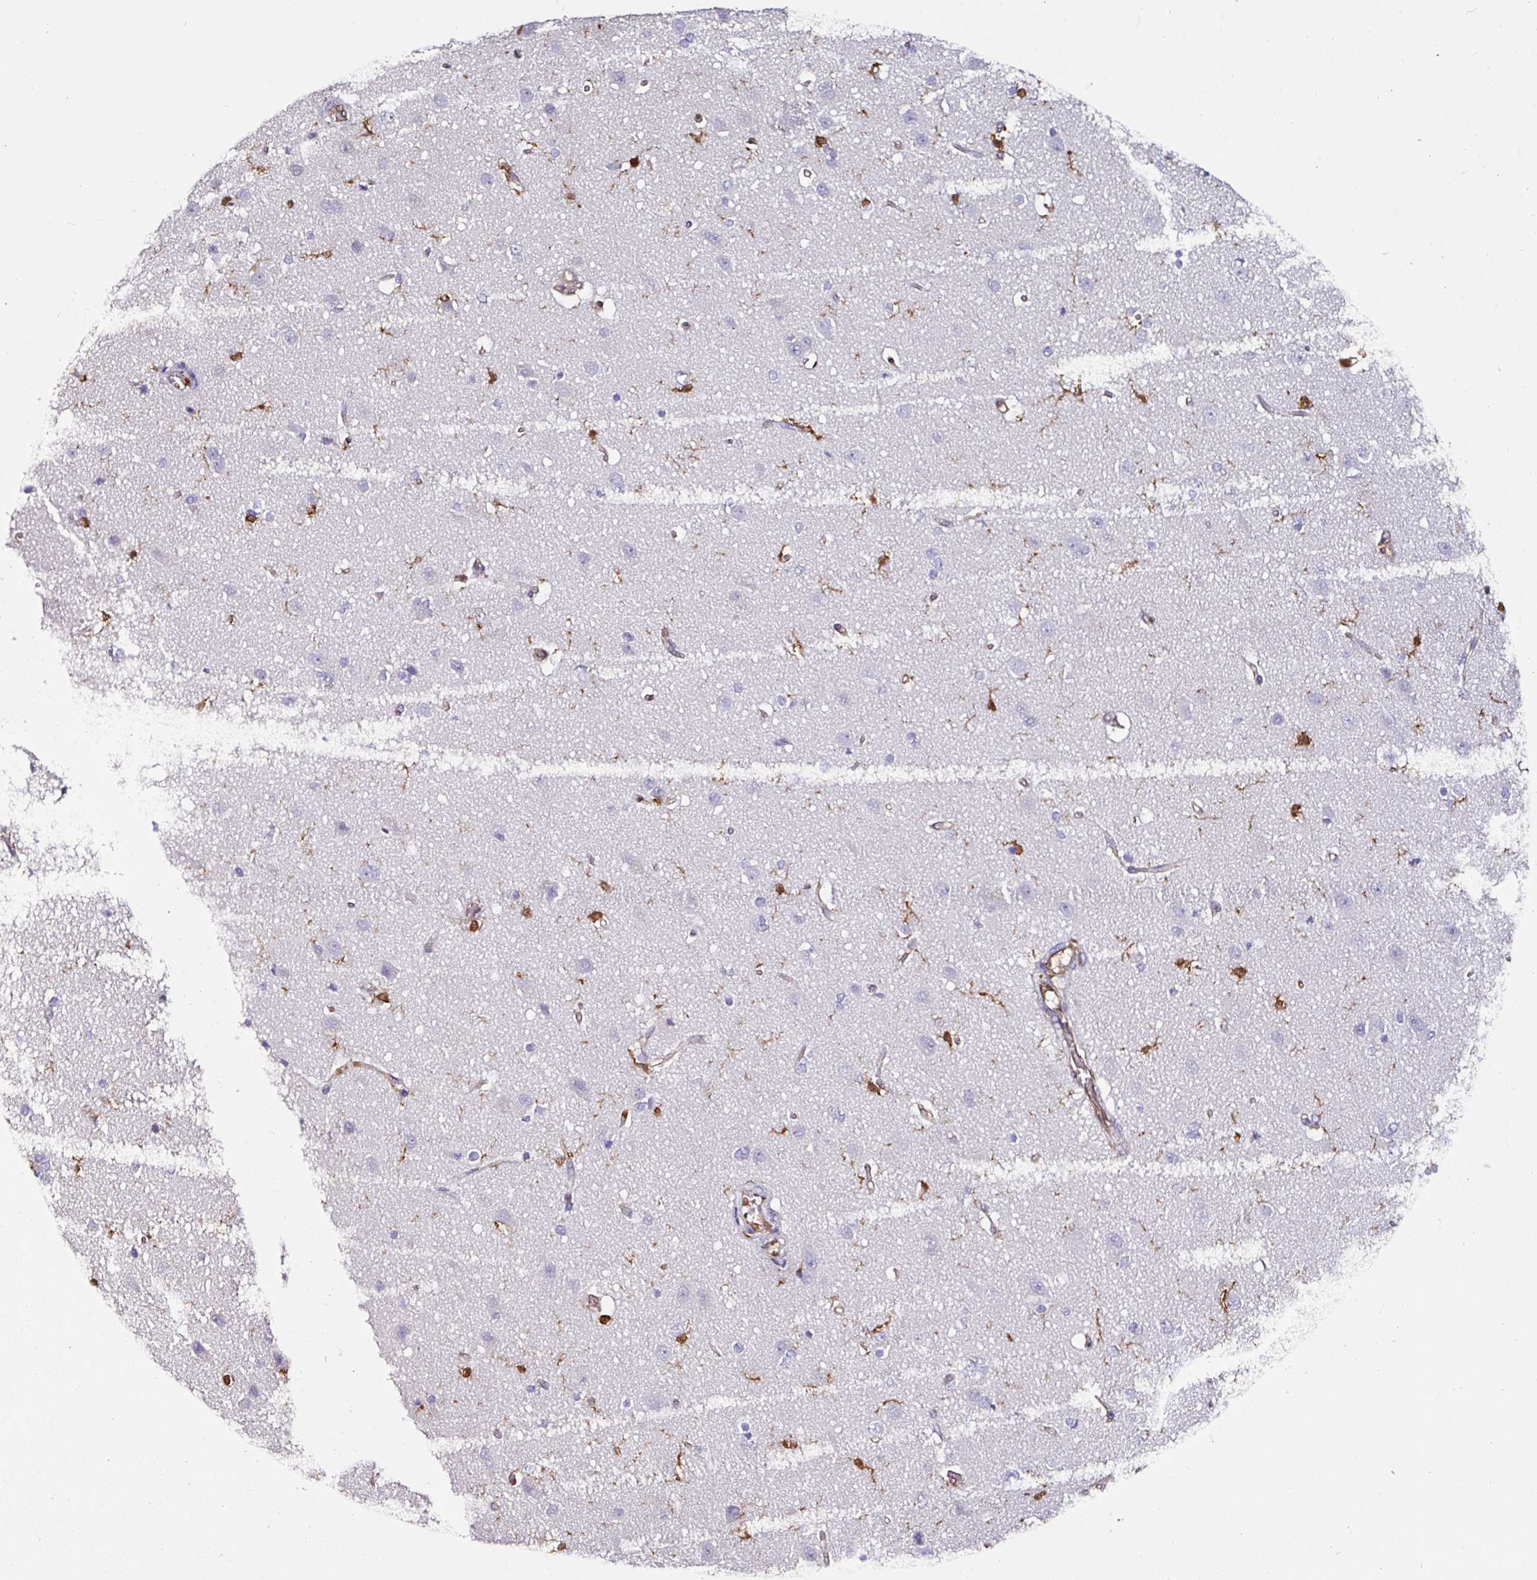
{"staining": {"intensity": "moderate", "quantity": "<25%", "location": "cytoplasmic/membranous"}, "tissue": "cerebral cortex", "cell_type": "Endothelial cells", "image_type": "normal", "snomed": [{"axis": "morphology", "description": "Normal tissue, NOS"}, {"axis": "topography", "description": "Cerebral cortex"}], "caption": "A brown stain shows moderate cytoplasmic/membranous expression of a protein in endothelial cells of normal cerebral cortex. The staining was performed using DAB (3,3'-diaminobenzidine), with brown indicating positive protein expression. Nuclei are stained blue with hematoxylin.", "gene": "ARHGDIB", "patient": {"sex": "male", "age": 37}}